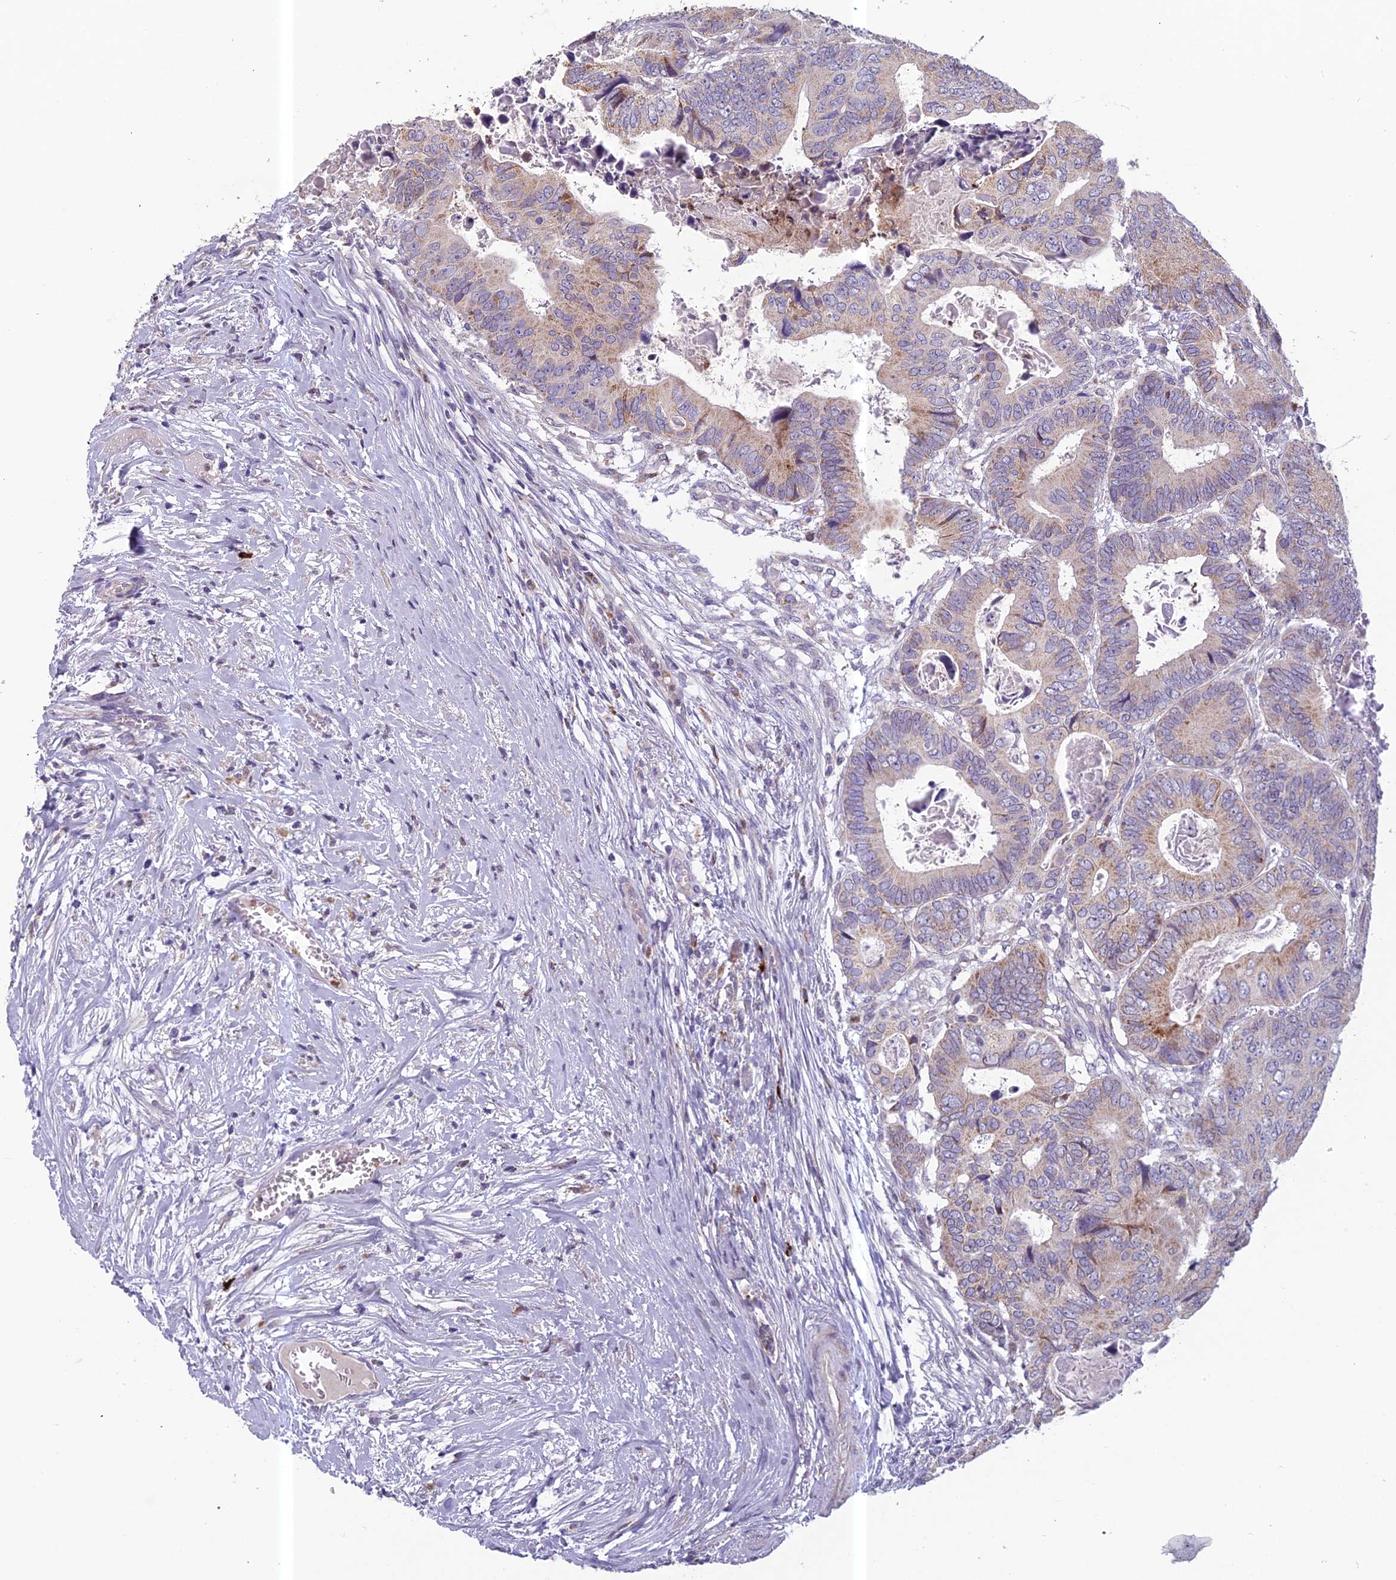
{"staining": {"intensity": "moderate", "quantity": "<25%", "location": "cytoplasmic/membranous"}, "tissue": "colorectal cancer", "cell_type": "Tumor cells", "image_type": "cancer", "snomed": [{"axis": "morphology", "description": "Adenocarcinoma, NOS"}, {"axis": "topography", "description": "Colon"}], "caption": "A micrograph of human adenocarcinoma (colorectal) stained for a protein demonstrates moderate cytoplasmic/membranous brown staining in tumor cells.", "gene": "ENSG00000188897", "patient": {"sex": "male", "age": 85}}